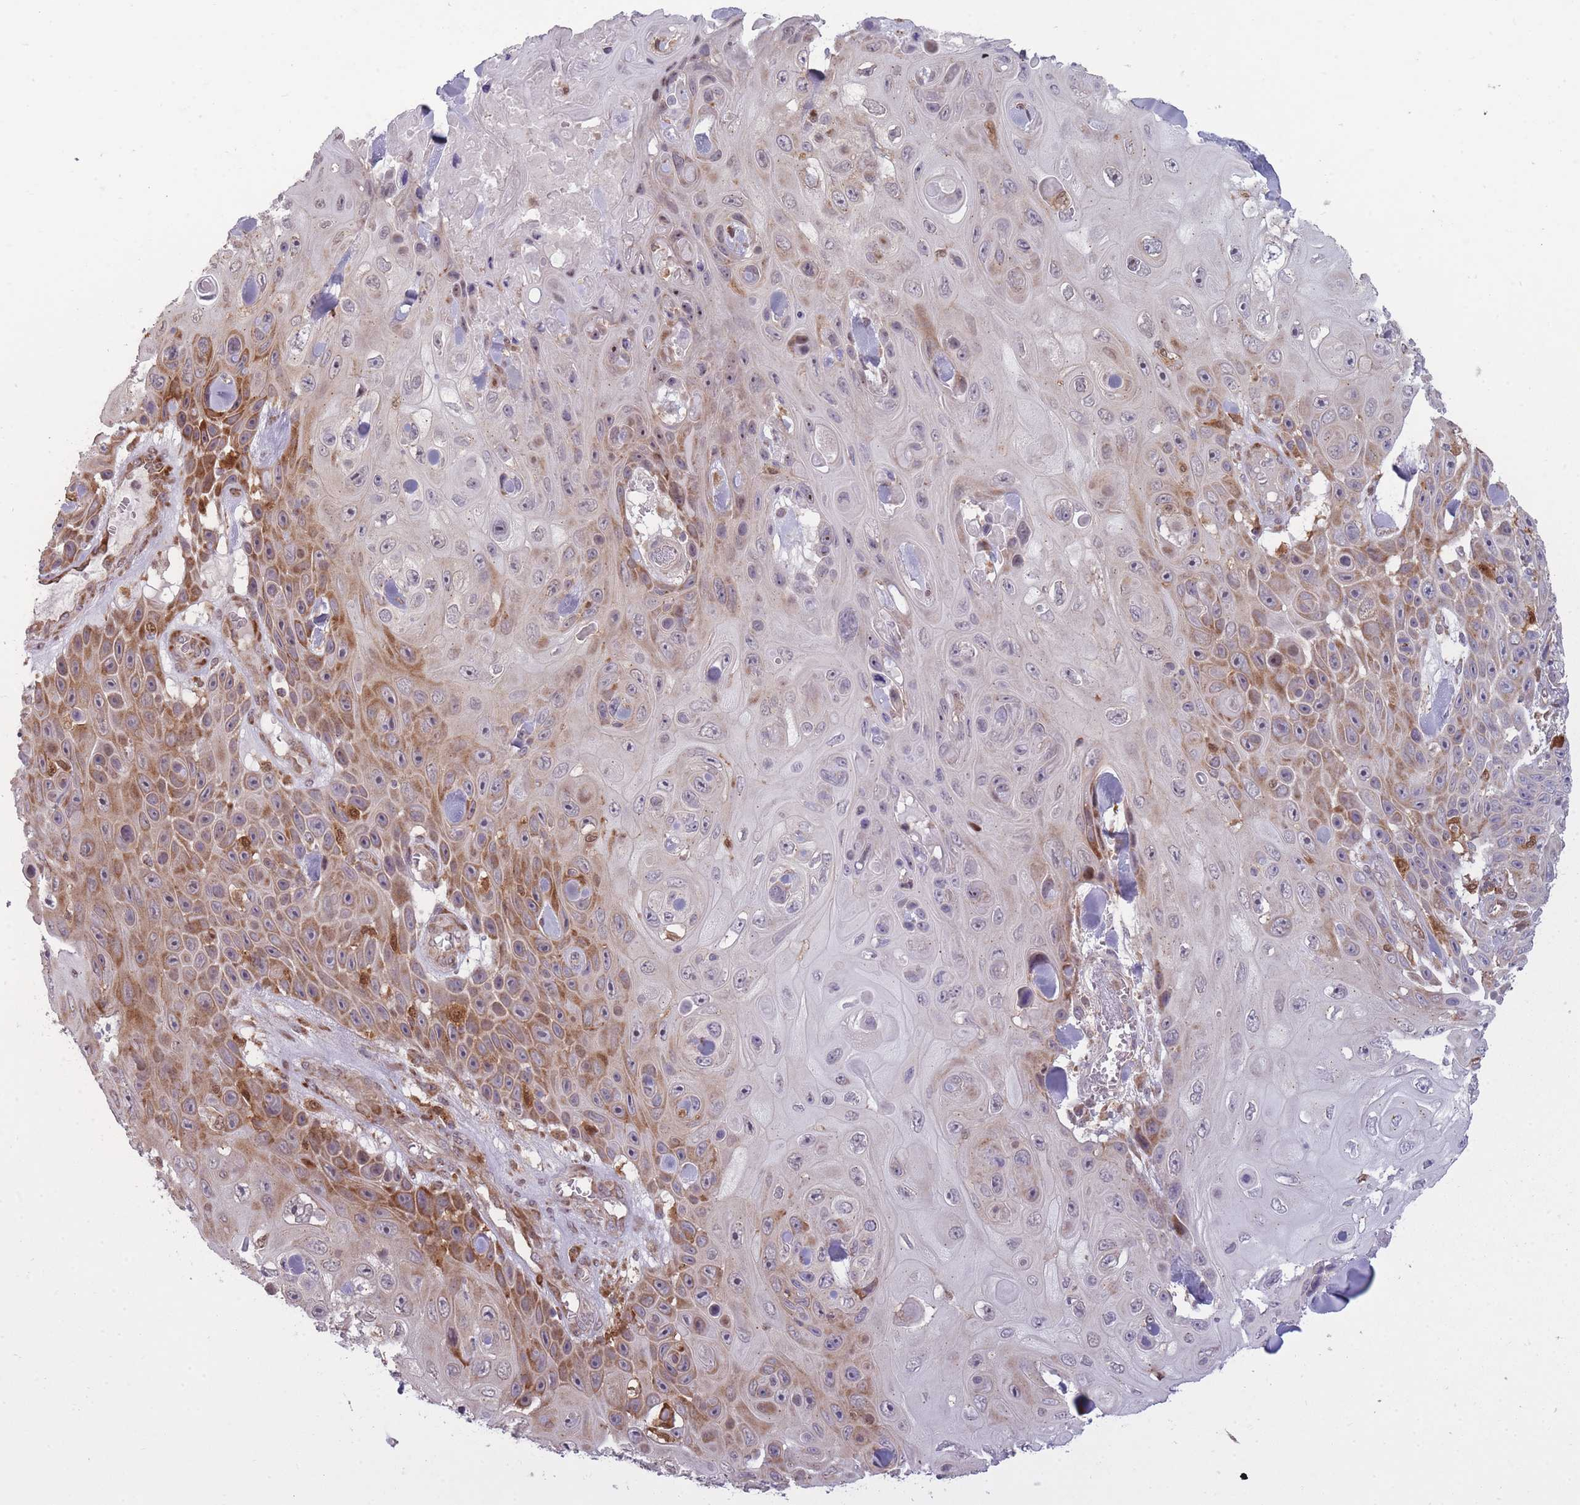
{"staining": {"intensity": "moderate", "quantity": "25%-75%", "location": "cytoplasmic/membranous"}, "tissue": "skin cancer", "cell_type": "Tumor cells", "image_type": "cancer", "snomed": [{"axis": "morphology", "description": "Squamous cell carcinoma, NOS"}, {"axis": "topography", "description": "Skin"}], "caption": "This photomicrograph displays immunohistochemistry staining of squamous cell carcinoma (skin), with medium moderate cytoplasmic/membranous positivity in approximately 25%-75% of tumor cells.", "gene": "LGALS9", "patient": {"sex": "male", "age": 82}}